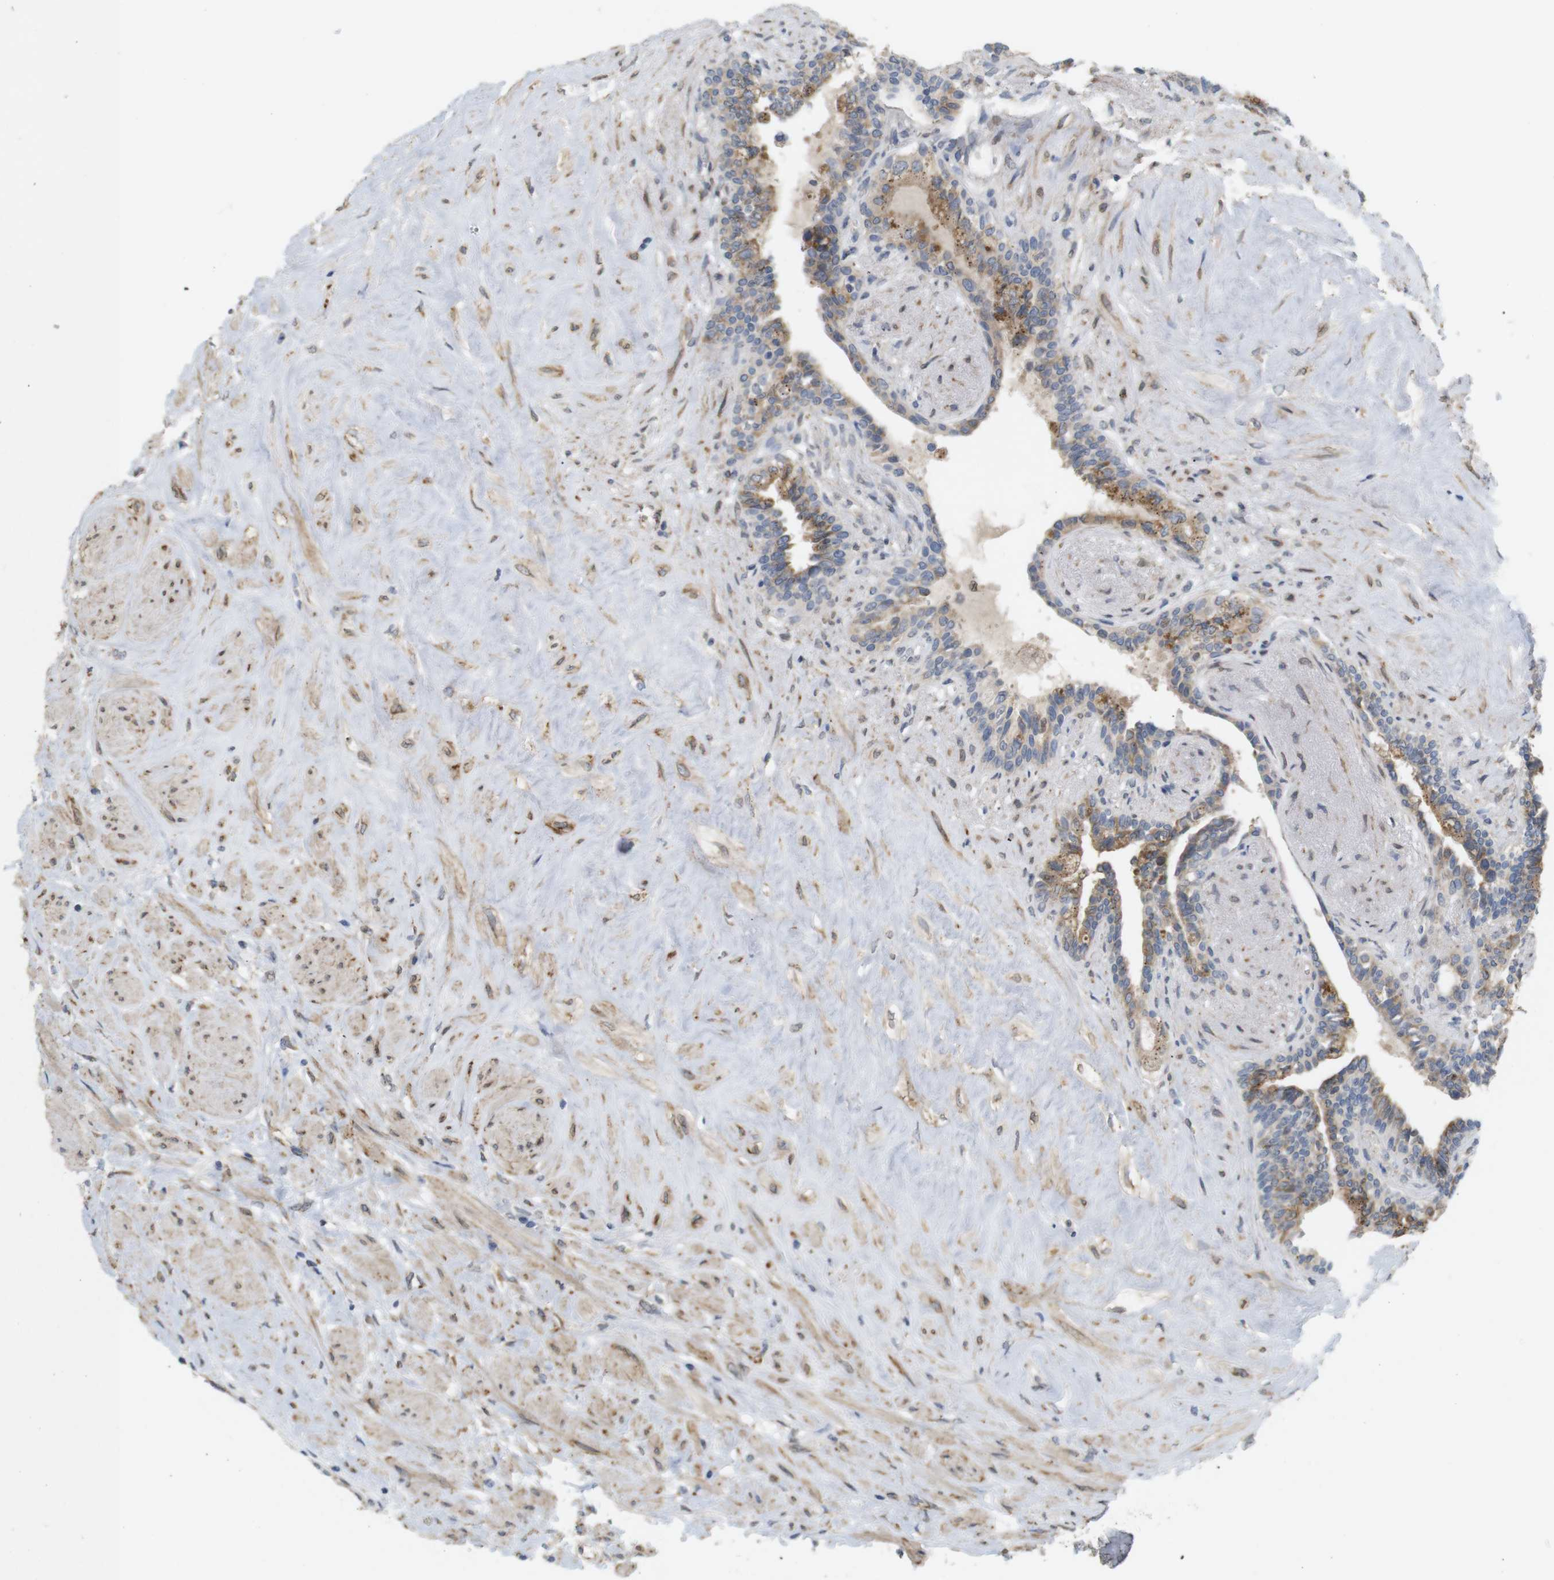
{"staining": {"intensity": "moderate", "quantity": ">75%", "location": "cytoplasmic/membranous"}, "tissue": "seminal vesicle", "cell_type": "Glandular cells", "image_type": "normal", "snomed": [{"axis": "morphology", "description": "Normal tissue, NOS"}, {"axis": "topography", "description": "Seminal veicle"}], "caption": "The photomicrograph exhibits staining of benign seminal vesicle, revealing moderate cytoplasmic/membranous protein expression (brown color) within glandular cells.", "gene": "ITPR1", "patient": {"sex": "male", "age": 63}}